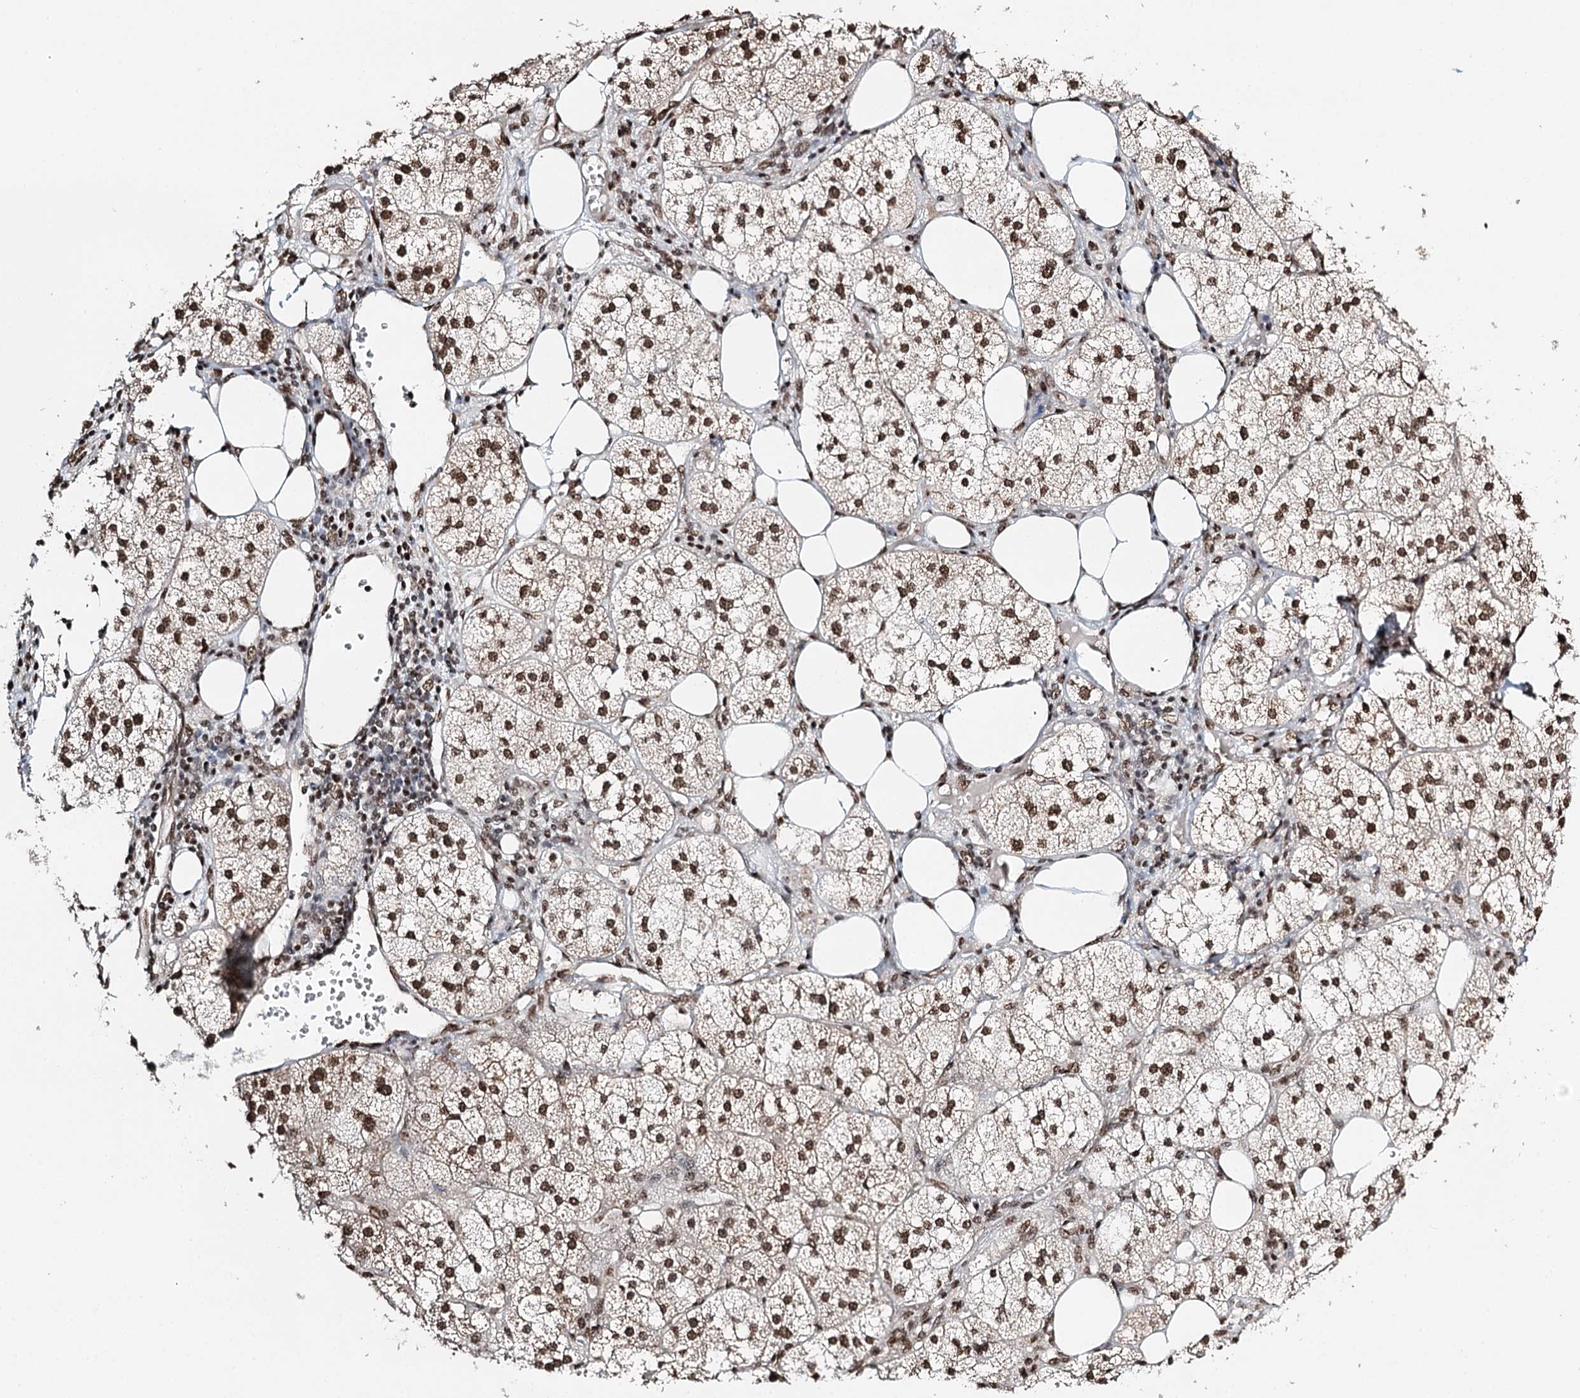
{"staining": {"intensity": "moderate", "quantity": ">75%", "location": "nuclear"}, "tissue": "adrenal gland", "cell_type": "Glandular cells", "image_type": "normal", "snomed": [{"axis": "morphology", "description": "Normal tissue, NOS"}, {"axis": "topography", "description": "Adrenal gland"}], "caption": "This image exhibits immunohistochemistry (IHC) staining of normal human adrenal gland, with medium moderate nuclear expression in approximately >75% of glandular cells.", "gene": "RPS27A", "patient": {"sex": "female", "age": 61}}